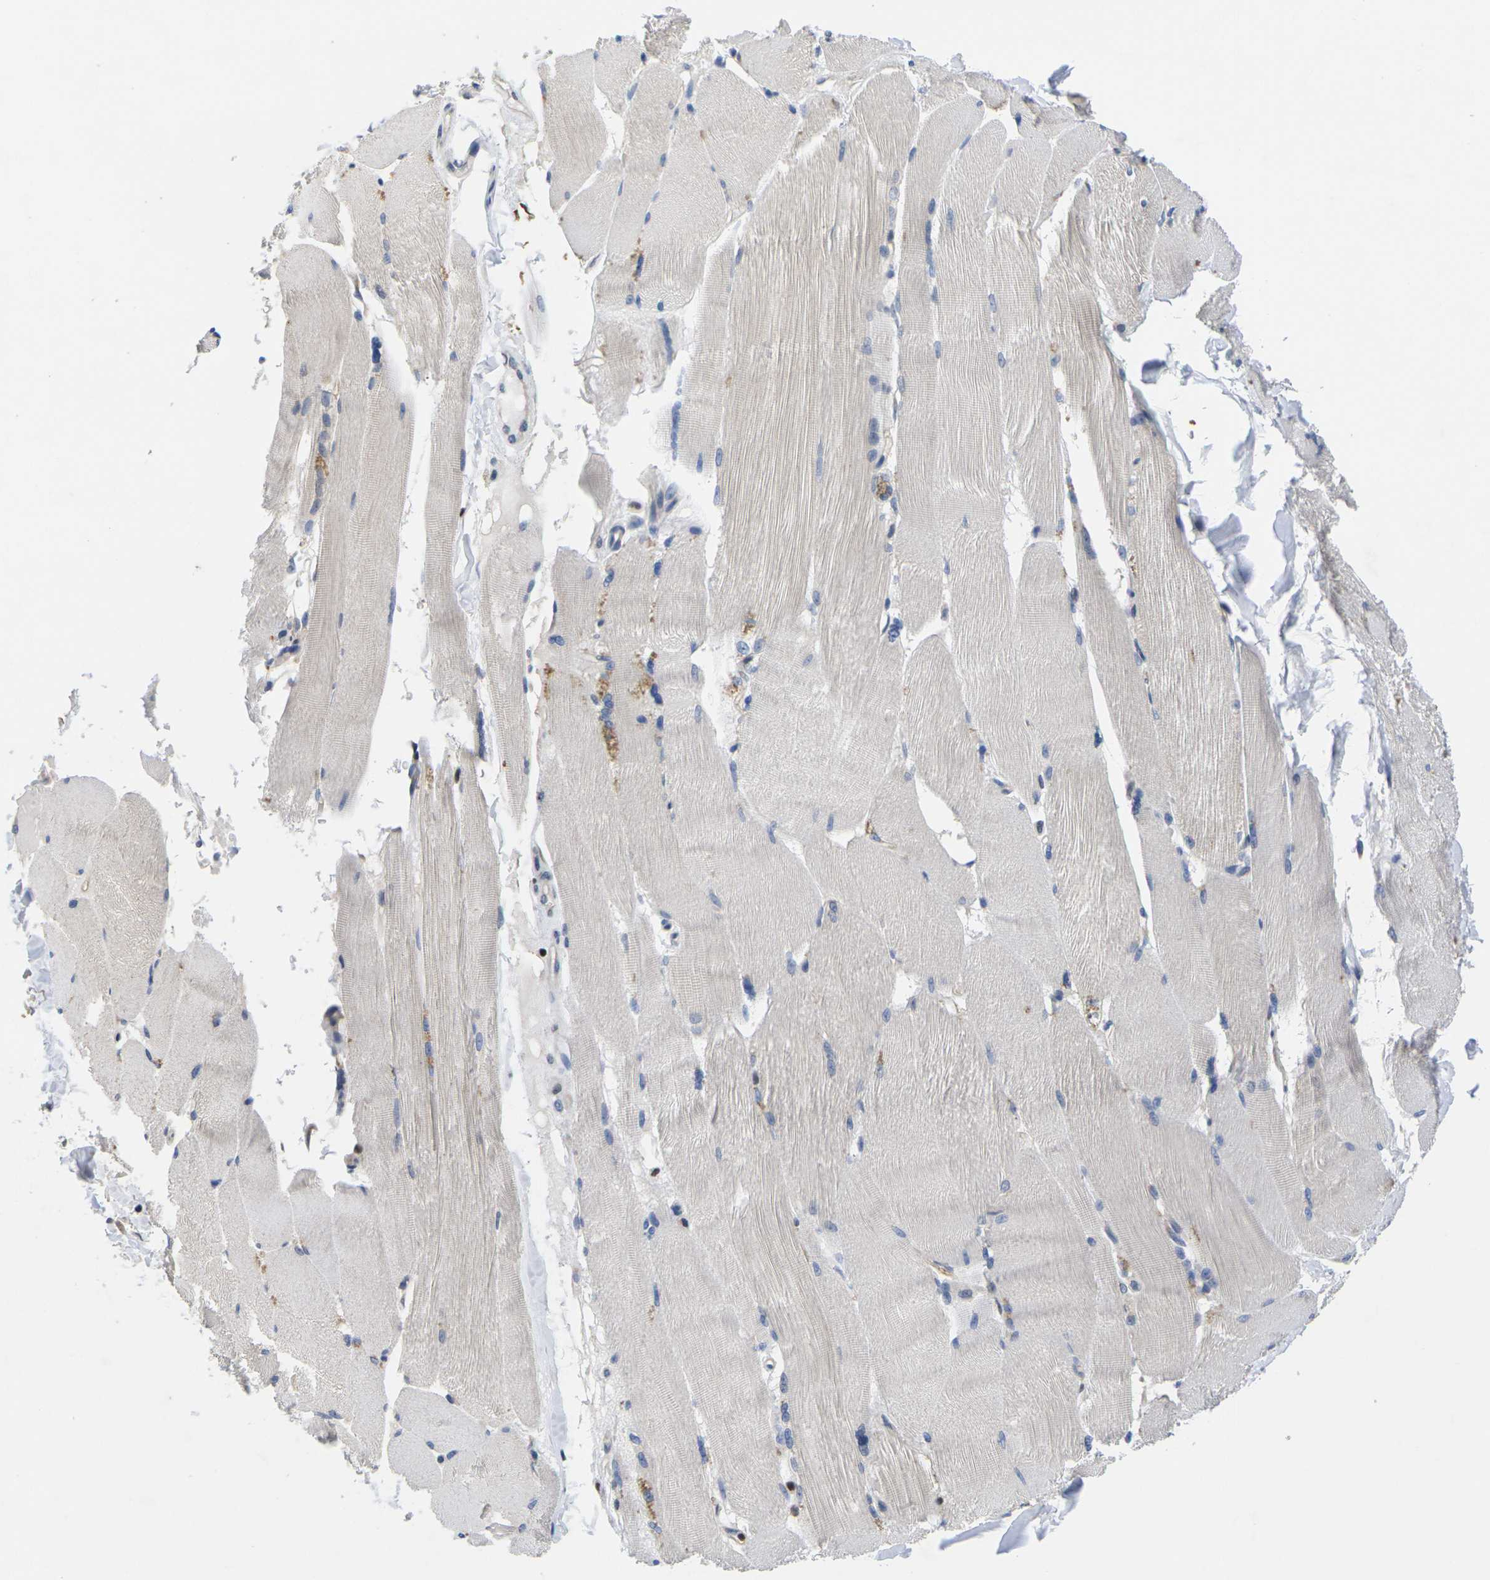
{"staining": {"intensity": "negative", "quantity": "none", "location": "none"}, "tissue": "skeletal muscle", "cell_type": "Myocytes", "image_type": "normal", "snomed": [{"axis": "morphology", "description": "Normal tissue, NOS"}, {"axis": "topography", "description": "Skin"}, {"axis": "topography", "description": "Skeletal muscle"}], "caption": "Myocytes are negative for brown protein staining in unremarkable skeletal muscle.", "gene": "IKZF1", "patient": {"sex": "male", "age": 83}}